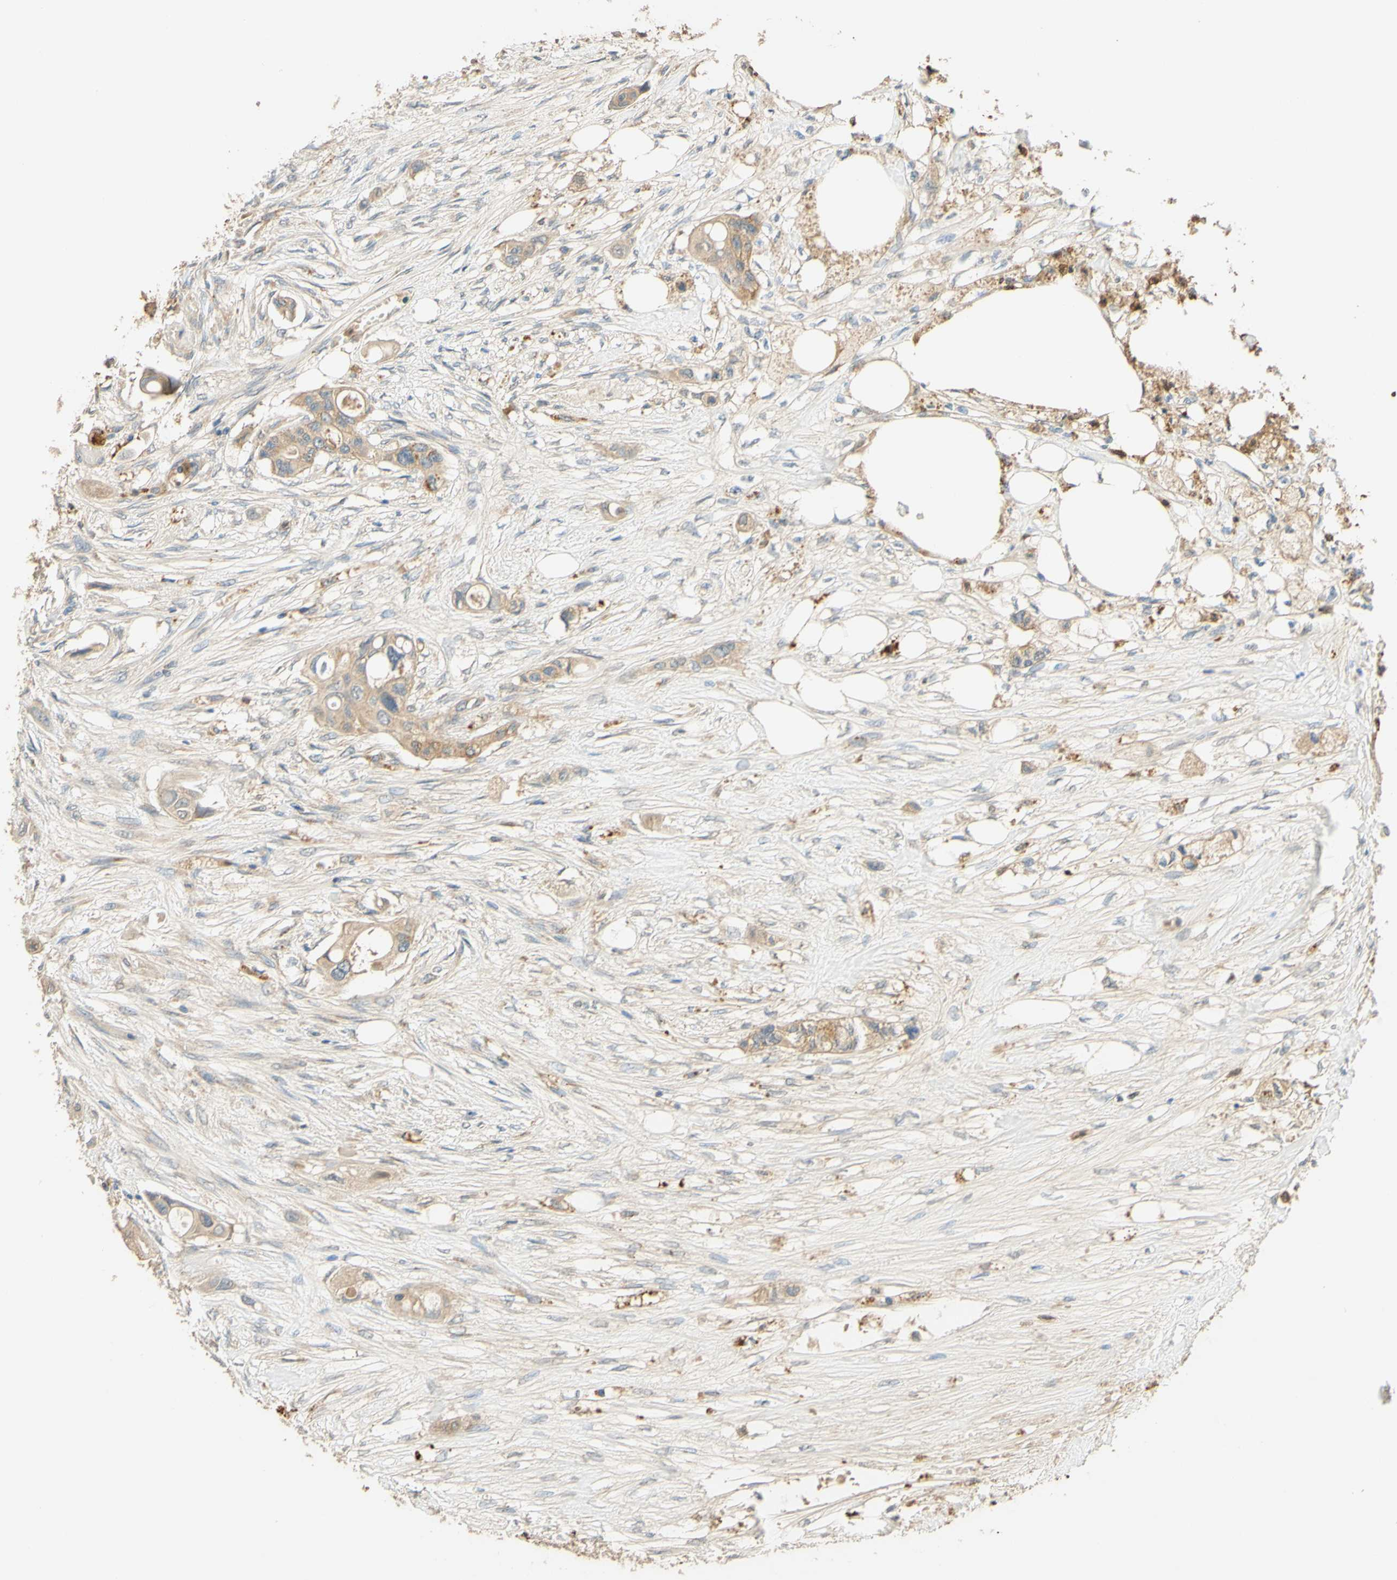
{"staining": {"intensity": "moderate", "quantity": ">75%", "location": "cytoplasmic/membranous"}, "tissue": "colorectal cancer", "cell_type": "Tumor cells", "image_type": "cancer", "snomed": [{"axis": "morphology", "description": "Adenocarcinoma, NOS"}, {"axis": "topography", "description": "Colon"}], "caption": "A micrograph showing moderate cytoplasmic/membranous expression in about >75% of tumor cells in adenocarcinoma (colorectal), as visualized by brown immunohistochemical staining.", "gene": "ENTREP2", "patient": {"sex": "female", "age": 57}}